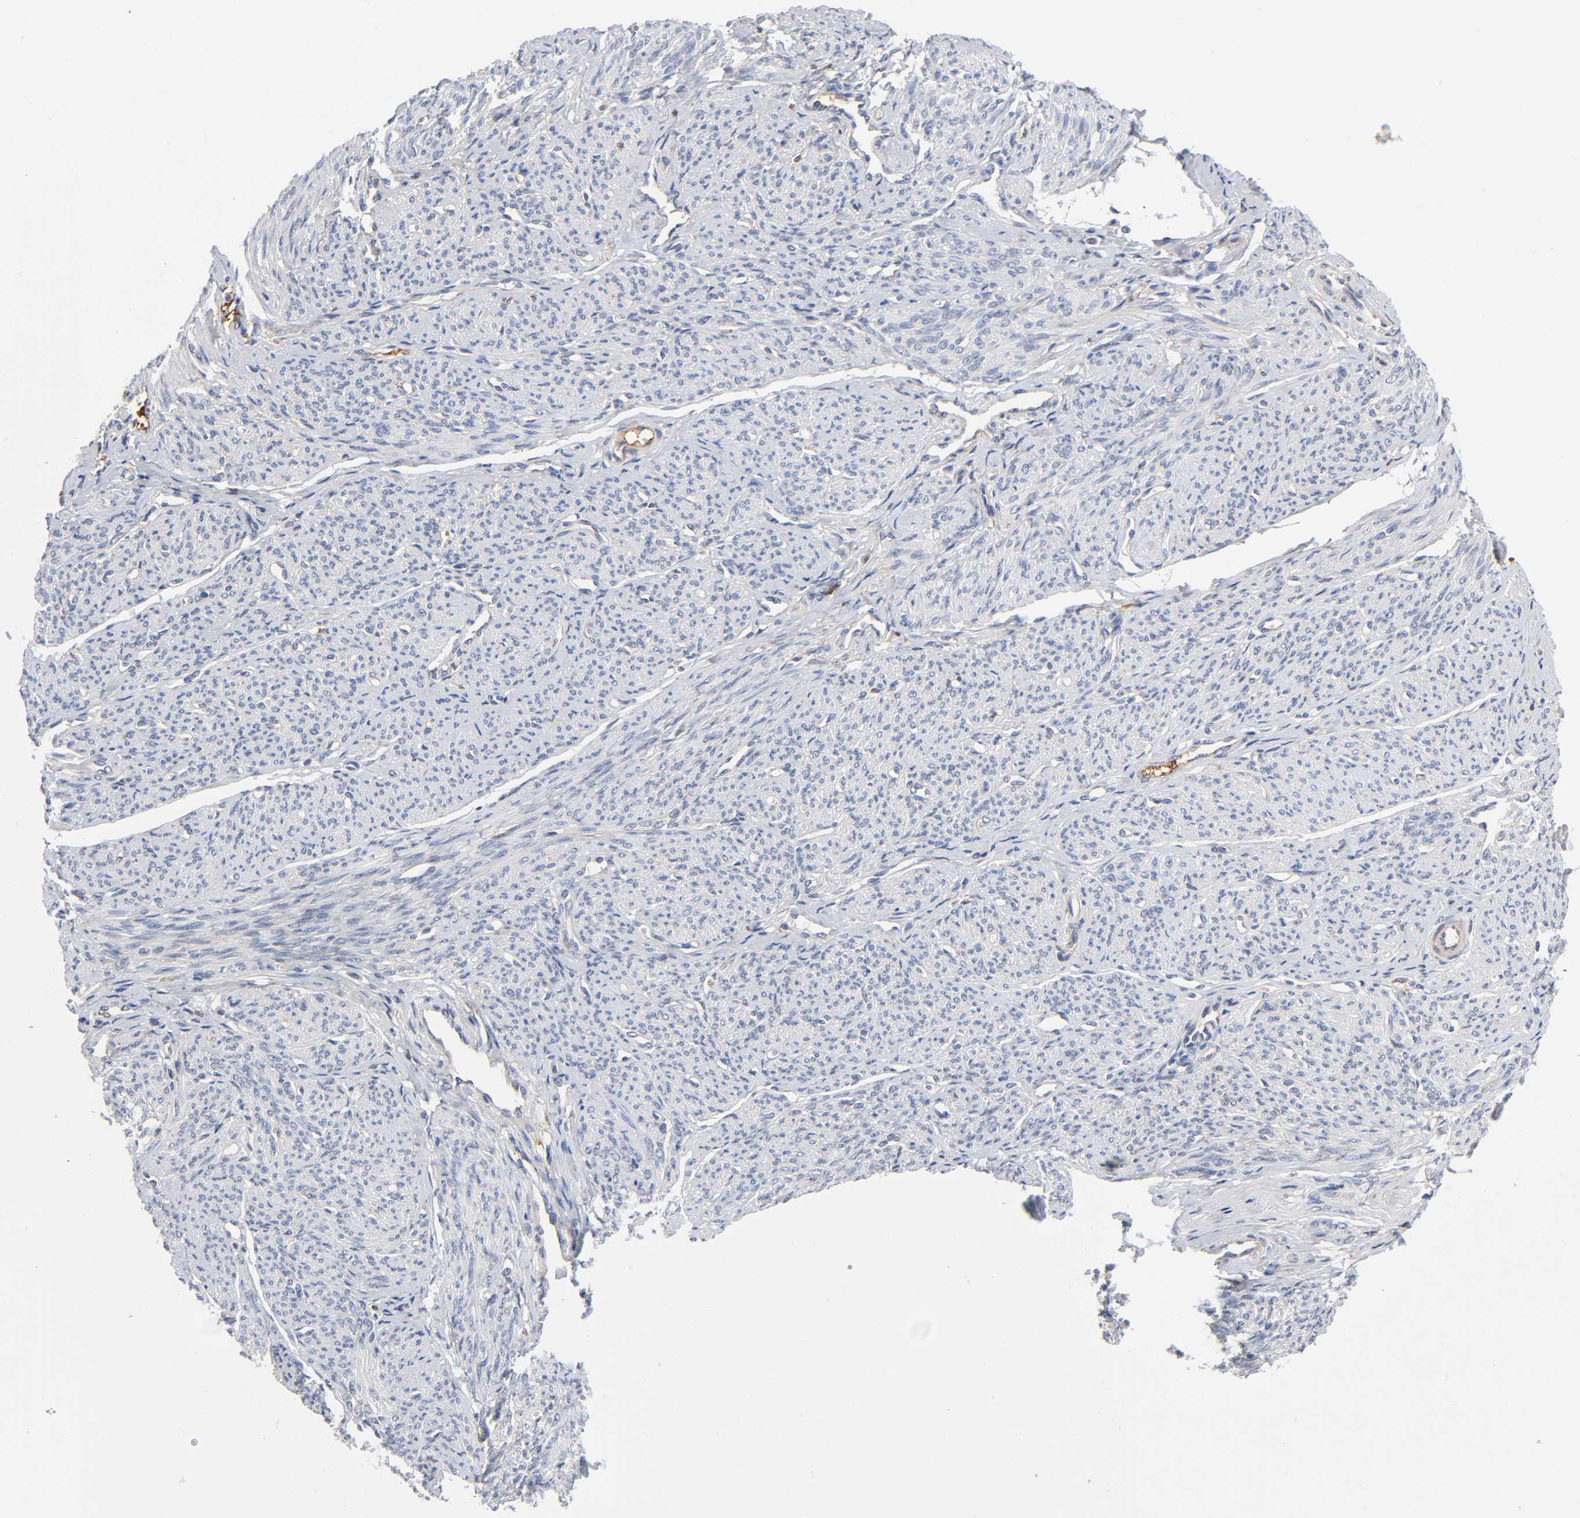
{"staining": {"intensity": "negative", "quantity": "none", "location": "none"}, "tissue": "smooth muscle", "cell_type": "Smooth muscle cells", "image_type": "normal", "snomed": [{"axis": "morphology", "description": "Normal tissue, NOS"}, {"axis": "topography", "description": "Smooth muscle"}], "caption": "The photomicrograph exhibits no staining of smooth muscle cells in unremarkable smooth muscle.", "gene": "NOVA1", "patient": {"sex": "female", "age": 65}}